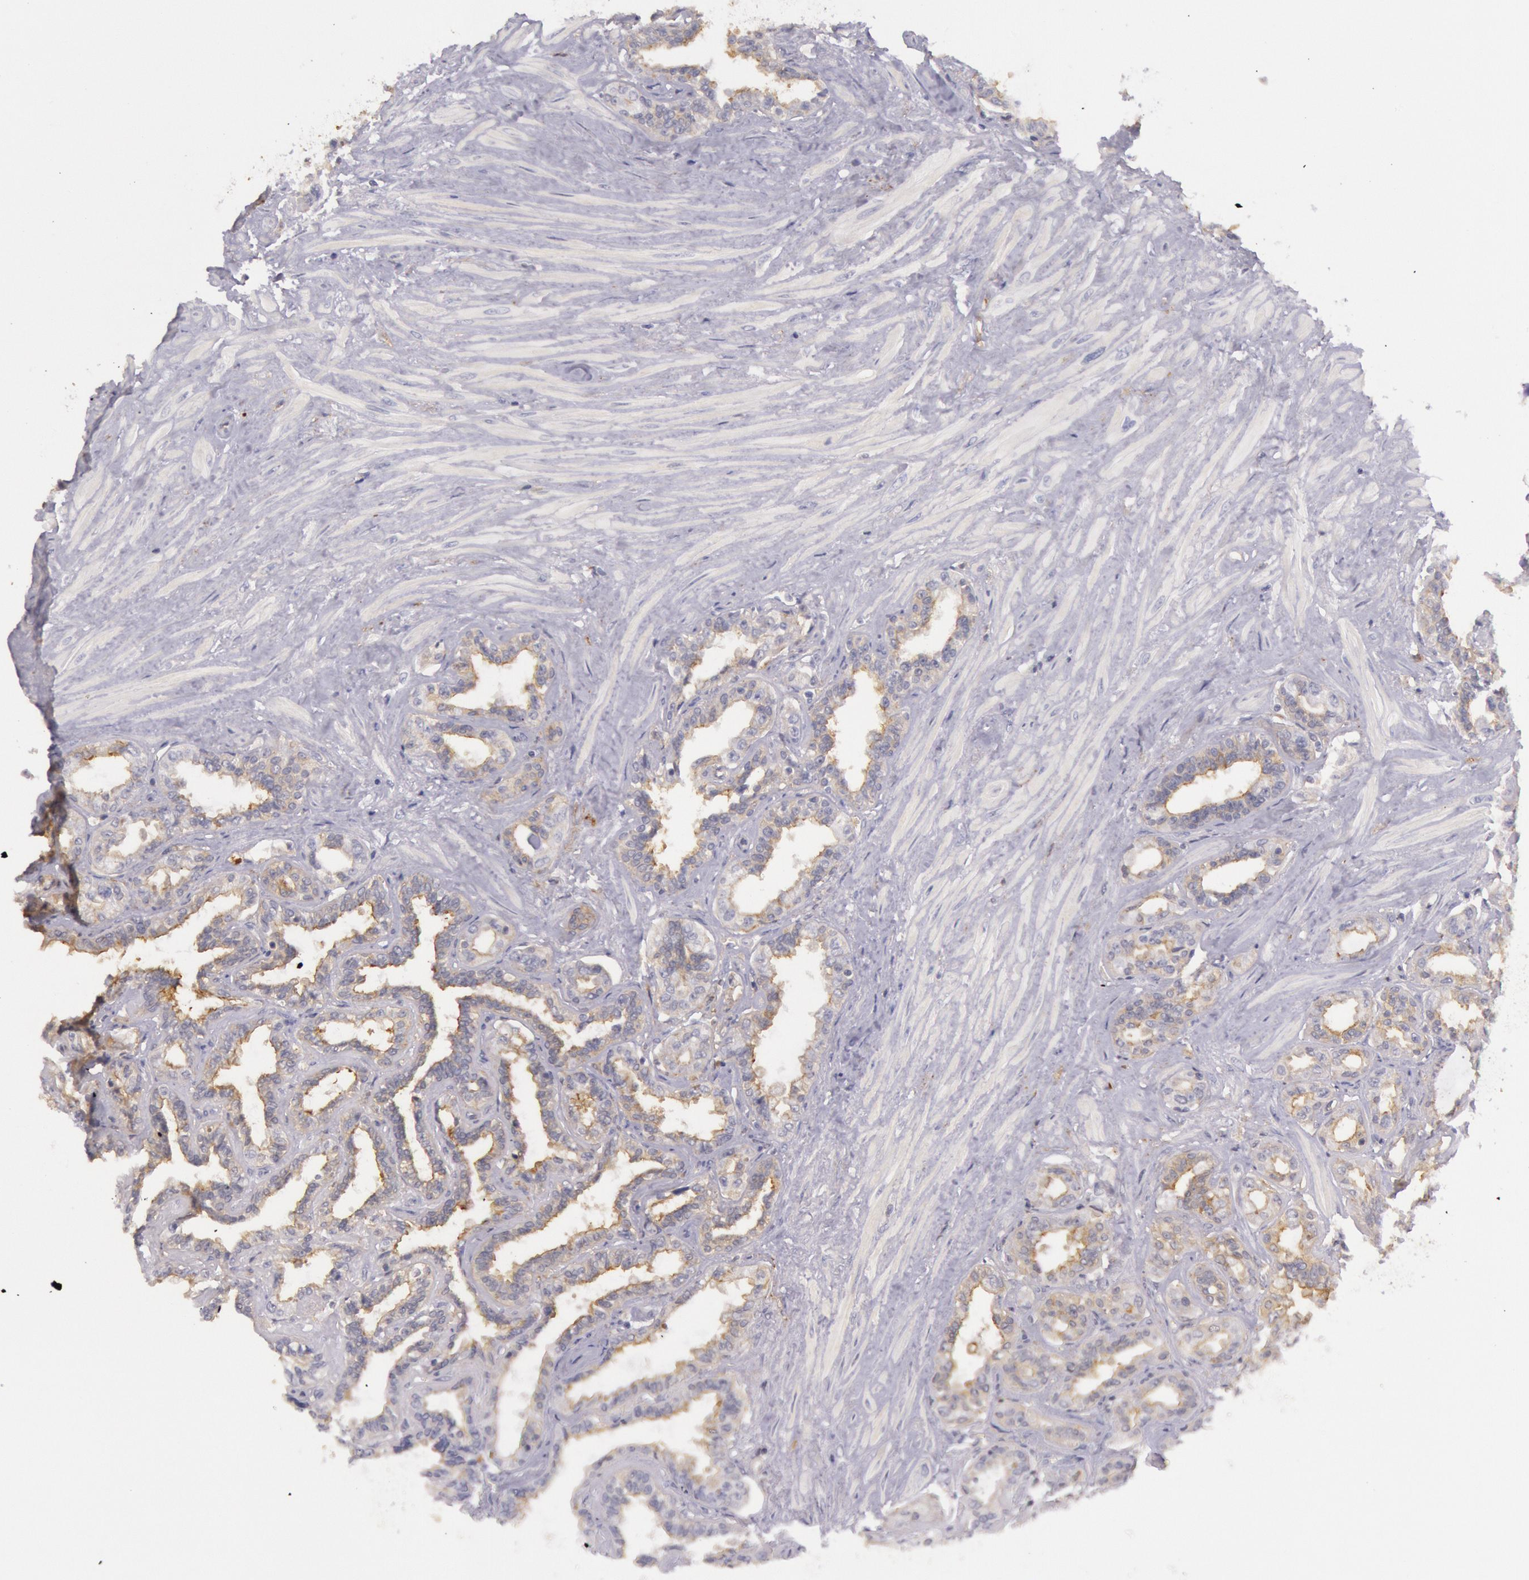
{"staining": {"intensity": "moderate", "quantity": ">75%", "location": "cytoplasmic/membranous"}, "tissue": "seminal vesicle", "cell_type": "Glandular cells", "image_type": "normal", "snomed": [{"axis": "morphology", "description": "Normal tissue, NOS"}, {"axis": "morphology", "description": "Inflammation, NOS"}, {"axis": "topography", "description": "Urinary bladder"}, {"axis": "topography", "description": "Prostate"}, {"axis": "topography", "description": "Seminal veicle"}], "caption": "Protein analysis of benign seminal vesicle reveals moderate cytoplasmic/membranous staining in approximately >75% of glandular cells.", "gene": "MYO5A", "patient": {"sex": "male", "age": 82}}